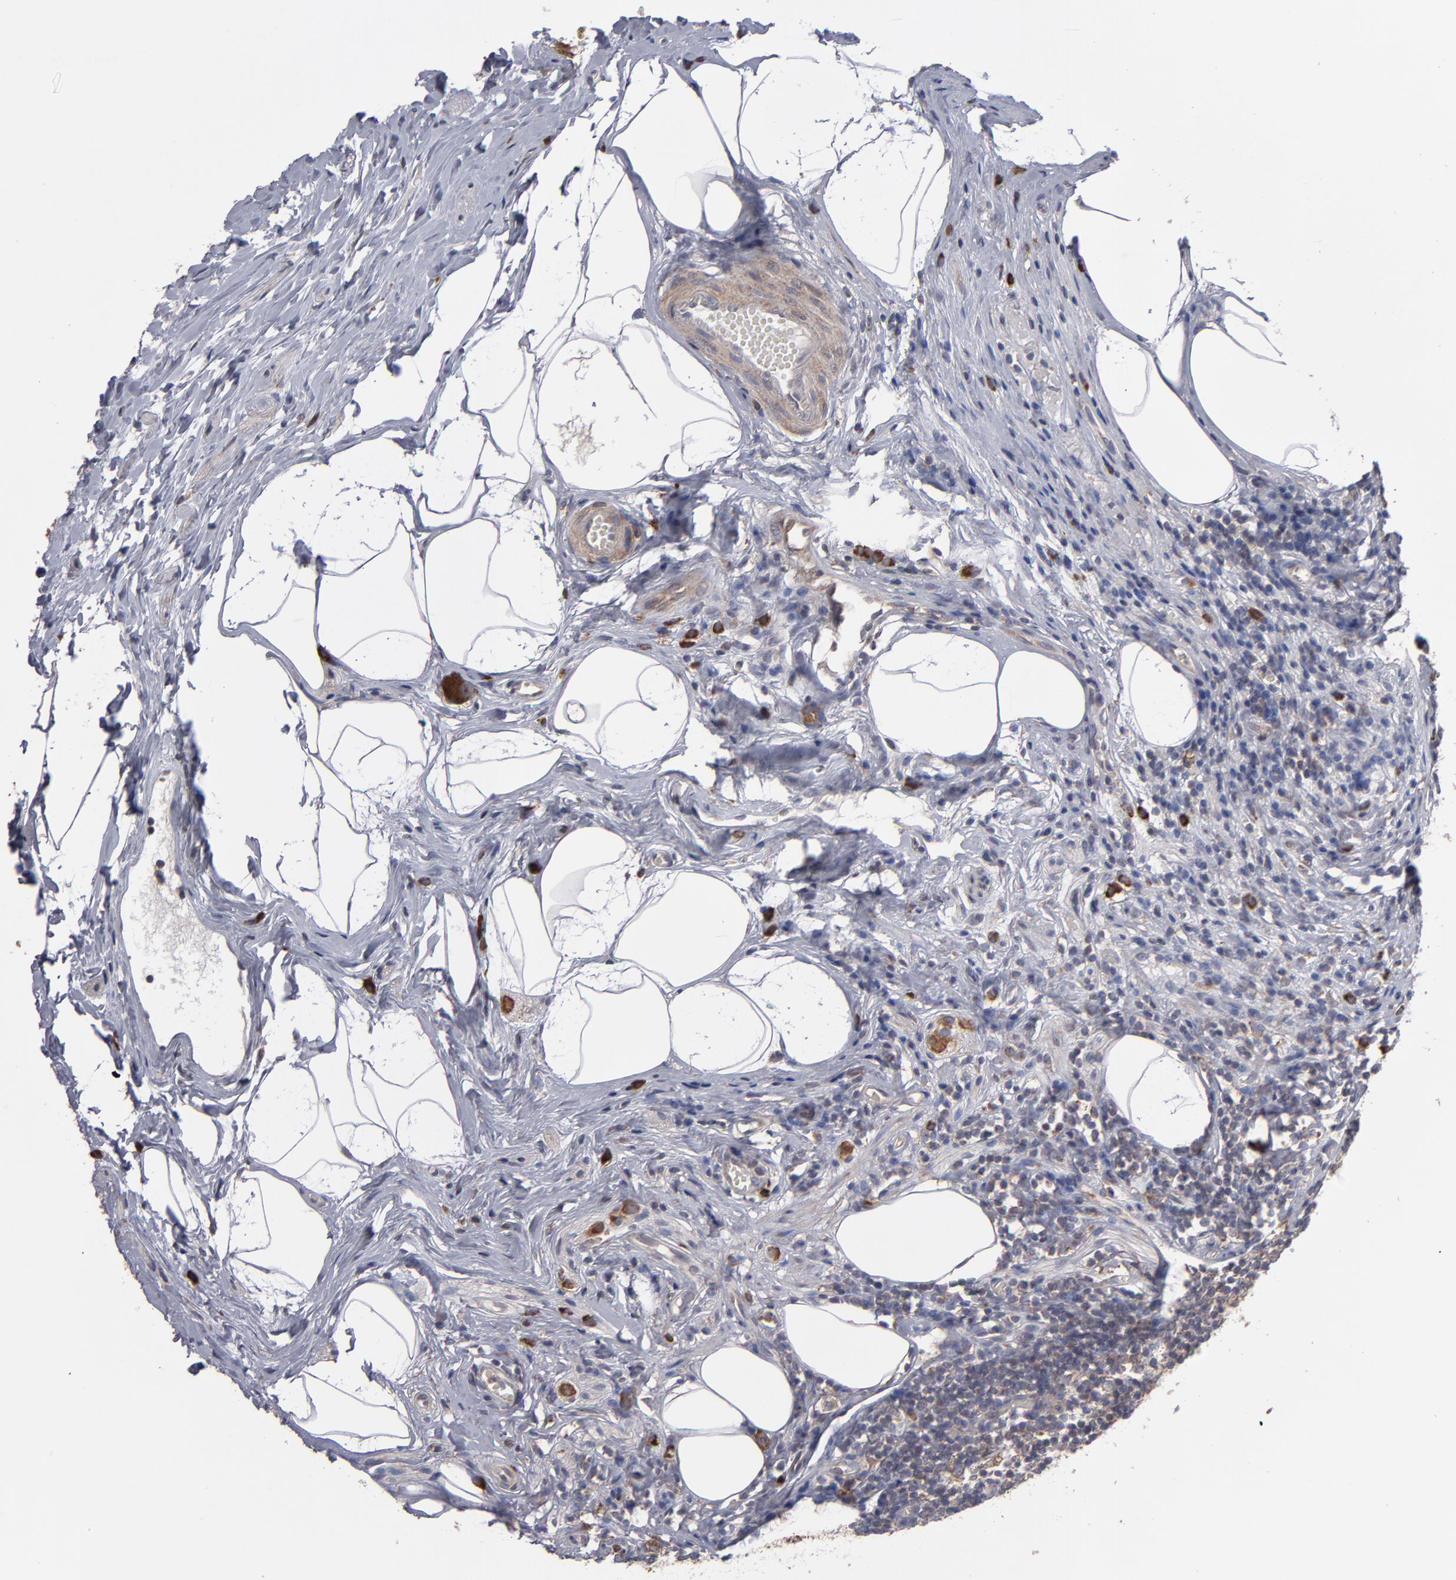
{"staining": {"intensity": "moderate", "quantity": "25%-75%", "location": "cytoplasmic/membranous"}, "tissue": "appendix", "cell_type": "Glandular cells", "image_type": "normal", "snomed": [{"axis": "morphology", "description": "Normal tissue, NOS"}, {"axis": "topography", "description": "Appendix"}], "caption": "Protein analysis of unremarkable appendix displays moderate cytoplasmic/membranous positivity in approximately 25%-75% of glandular cells.", "gene": "SND1", "patient": {"sex": "male", "age": 38}}